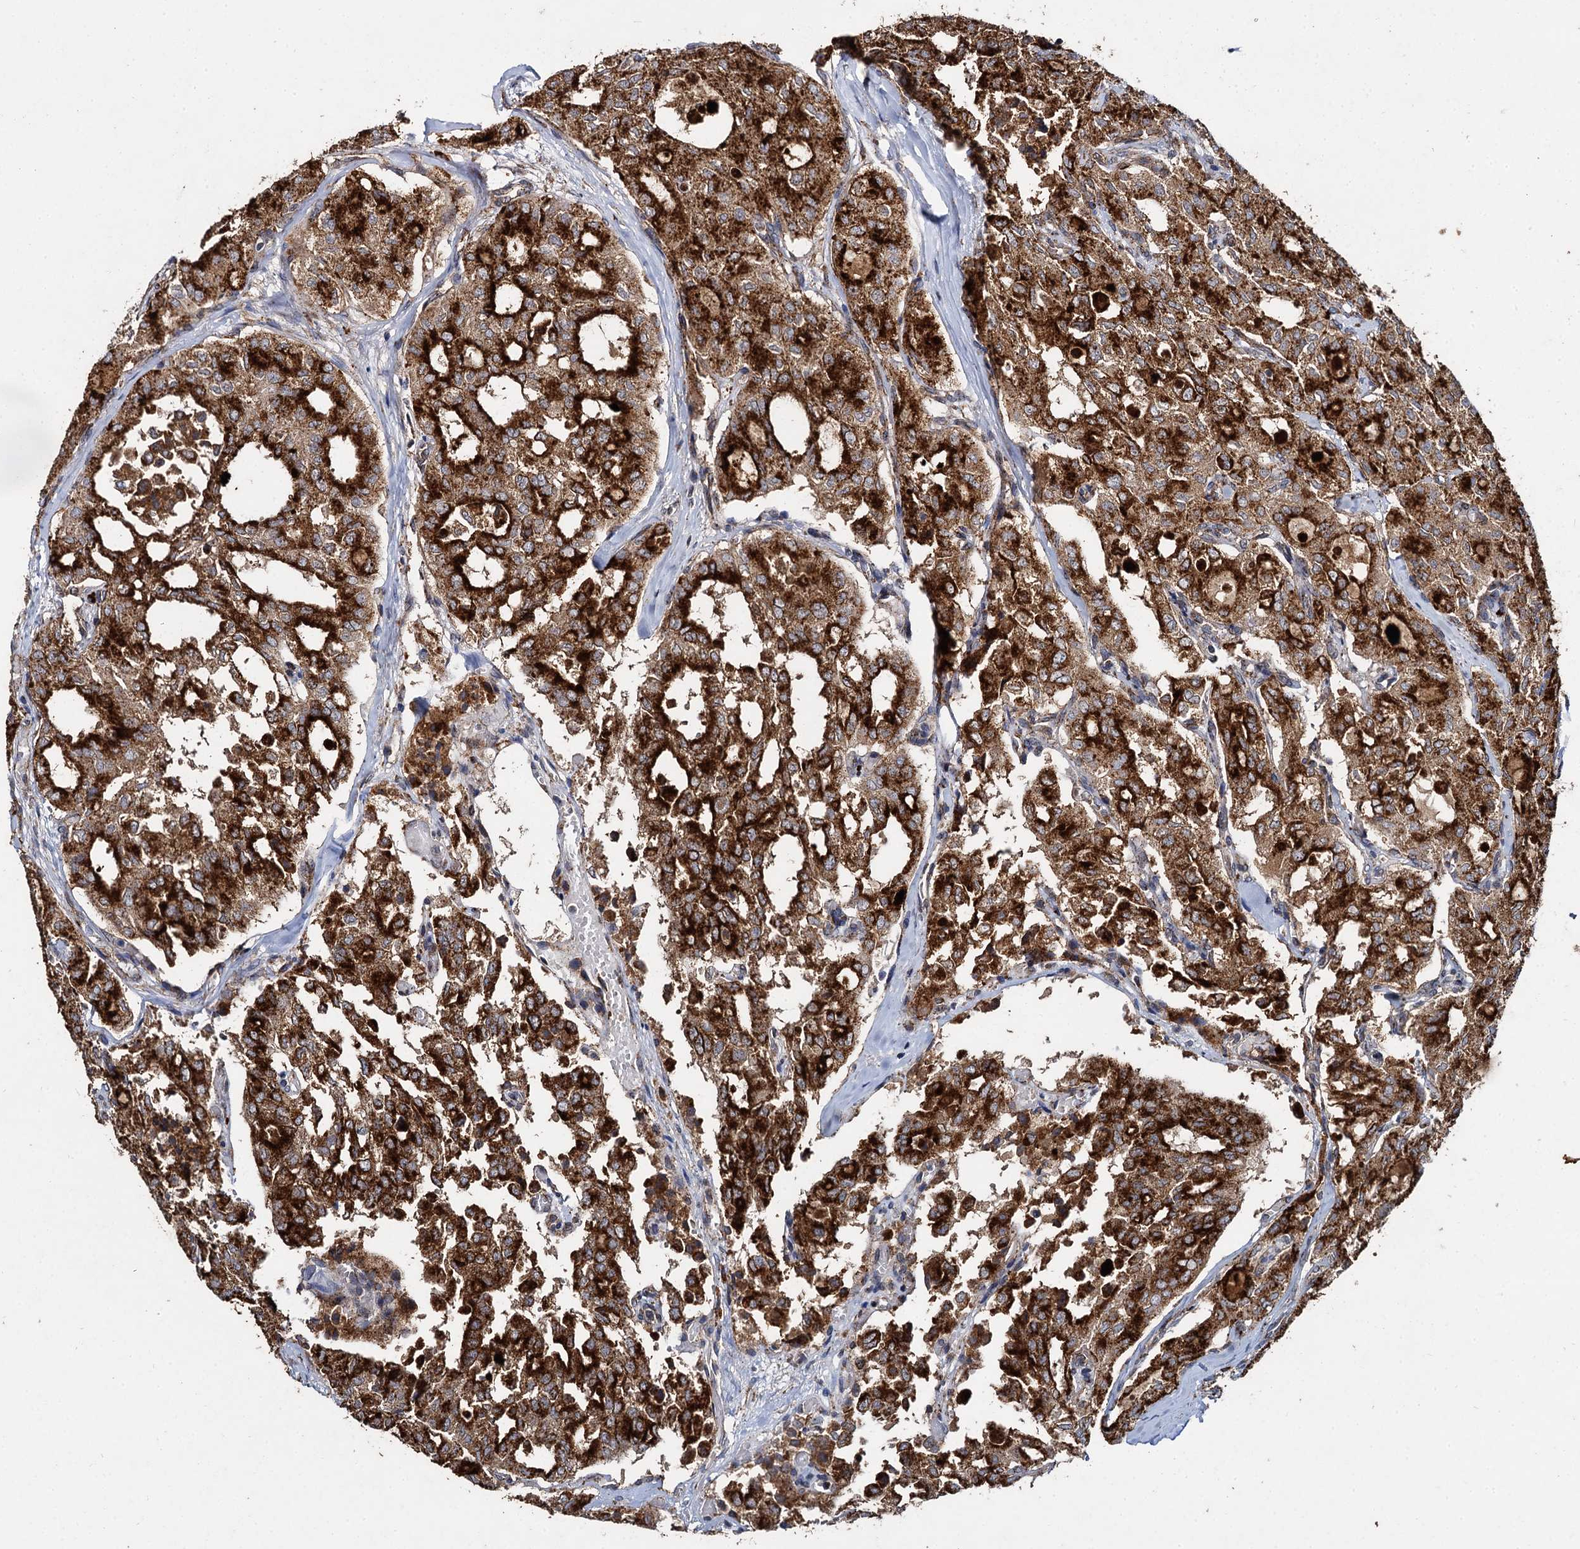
{"staining": {"intensity": "strong", "quantity": ">75%", "location": "cytoplasmic/membranous"}, "tissue": "thyroid cancer", "cell_type": "Tumor cells", "image_type": "cancer", "snomed": [{"axis": "morphology", "description": "Follicular adenoma carcinoma, NOS"}, {"axis": "topography", "description": "Thyroid gland"}], "caption": "This is an image of IHC staining of thyroid follicular adenoma carcinoma, which shows strong staining in the cytoplasmic/membranous of tumor cells.", "gene": "GBA1", "patient": {"sex": "male", "age": 75}}